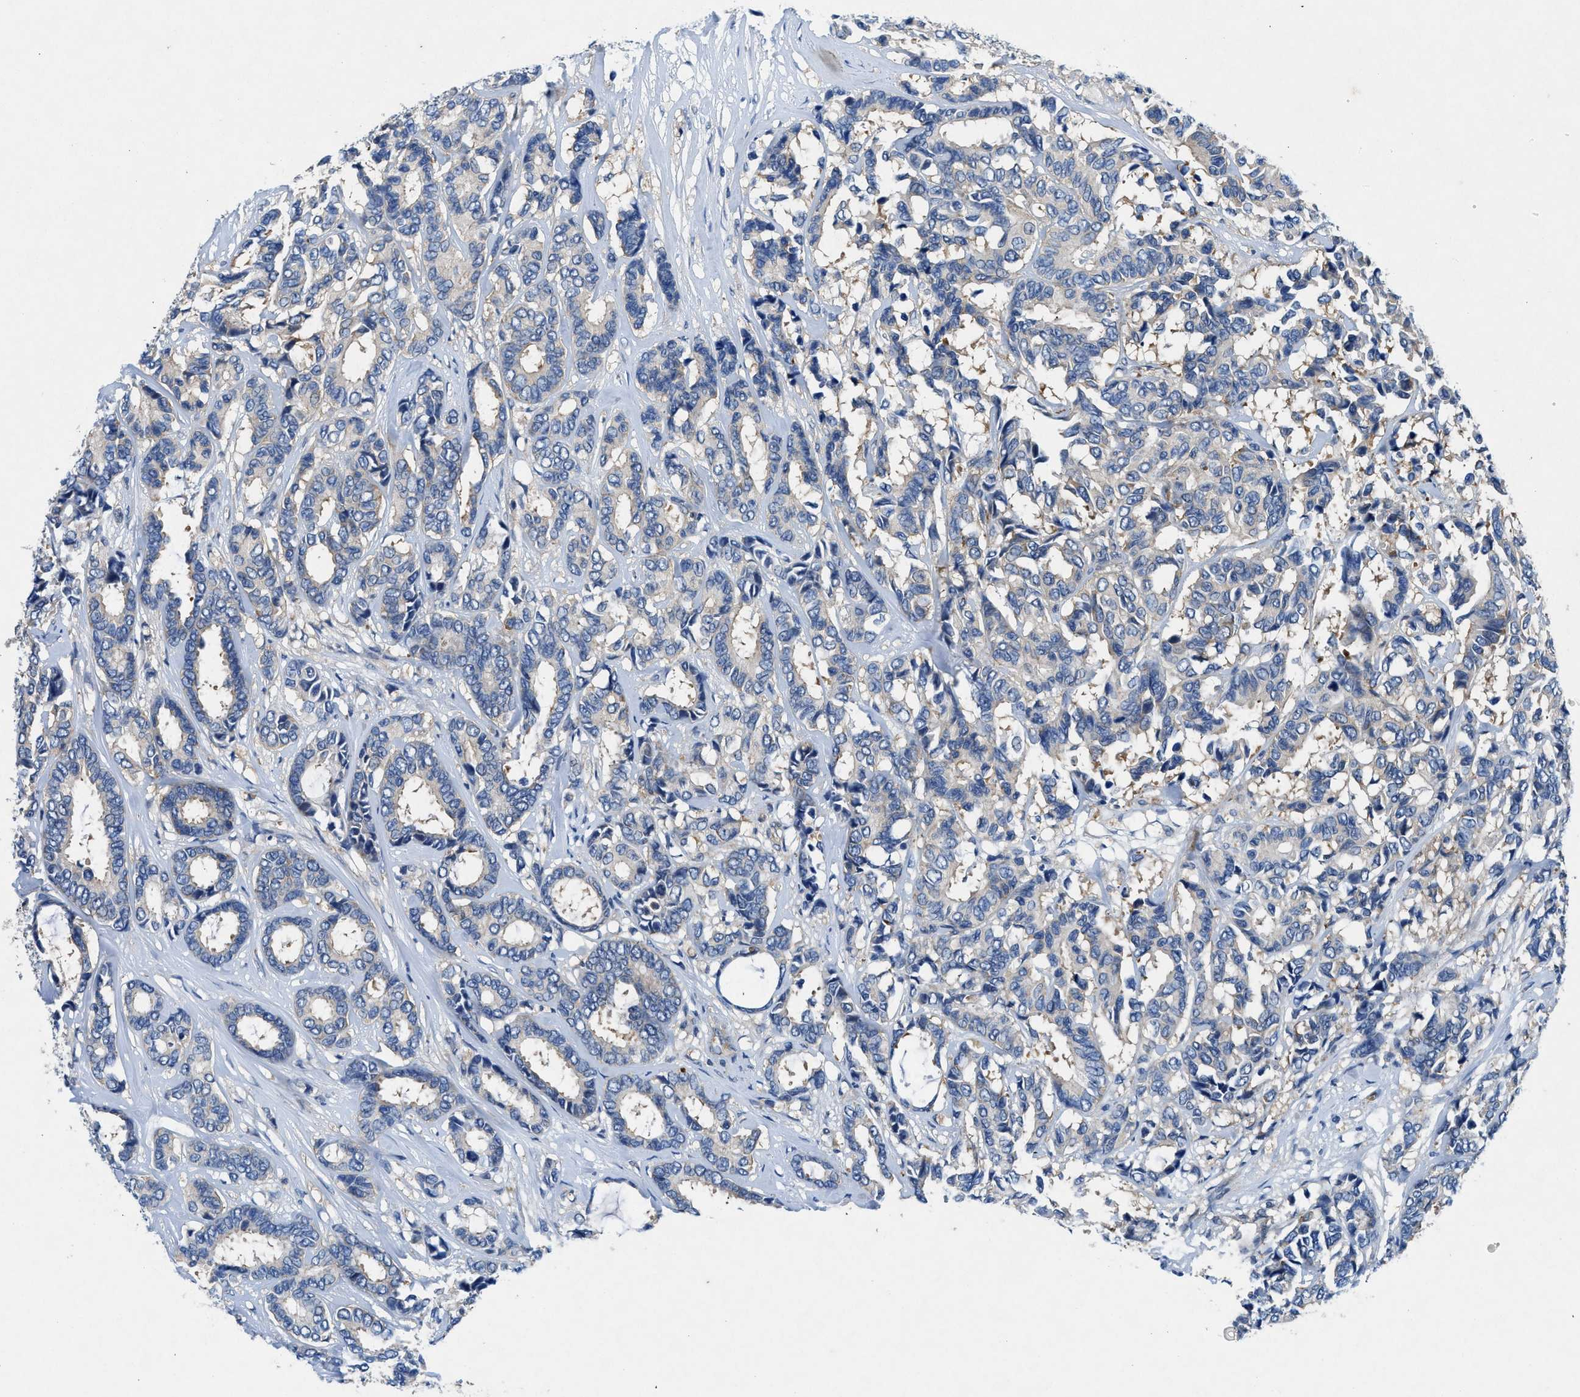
{"staining": {"intensity": "negative", "quantity": "none", "location": "none"}, "tissue": "breast cancer", "cell_type": "Tumor cells", "image_type": "cancer", "snomed": [{"axis": "morphology", "description": "Duct carcinoma"}, {"axis": "topography", "description": "Breast"}], "caption": "Immunohistochemistry histopathology image of human breast invasive ductal carcinoma stained for a protein (brown), which reveals no expression in tumor cells.", "gene": "COPS2", "patient": {"sex": "female", "age": 87}}